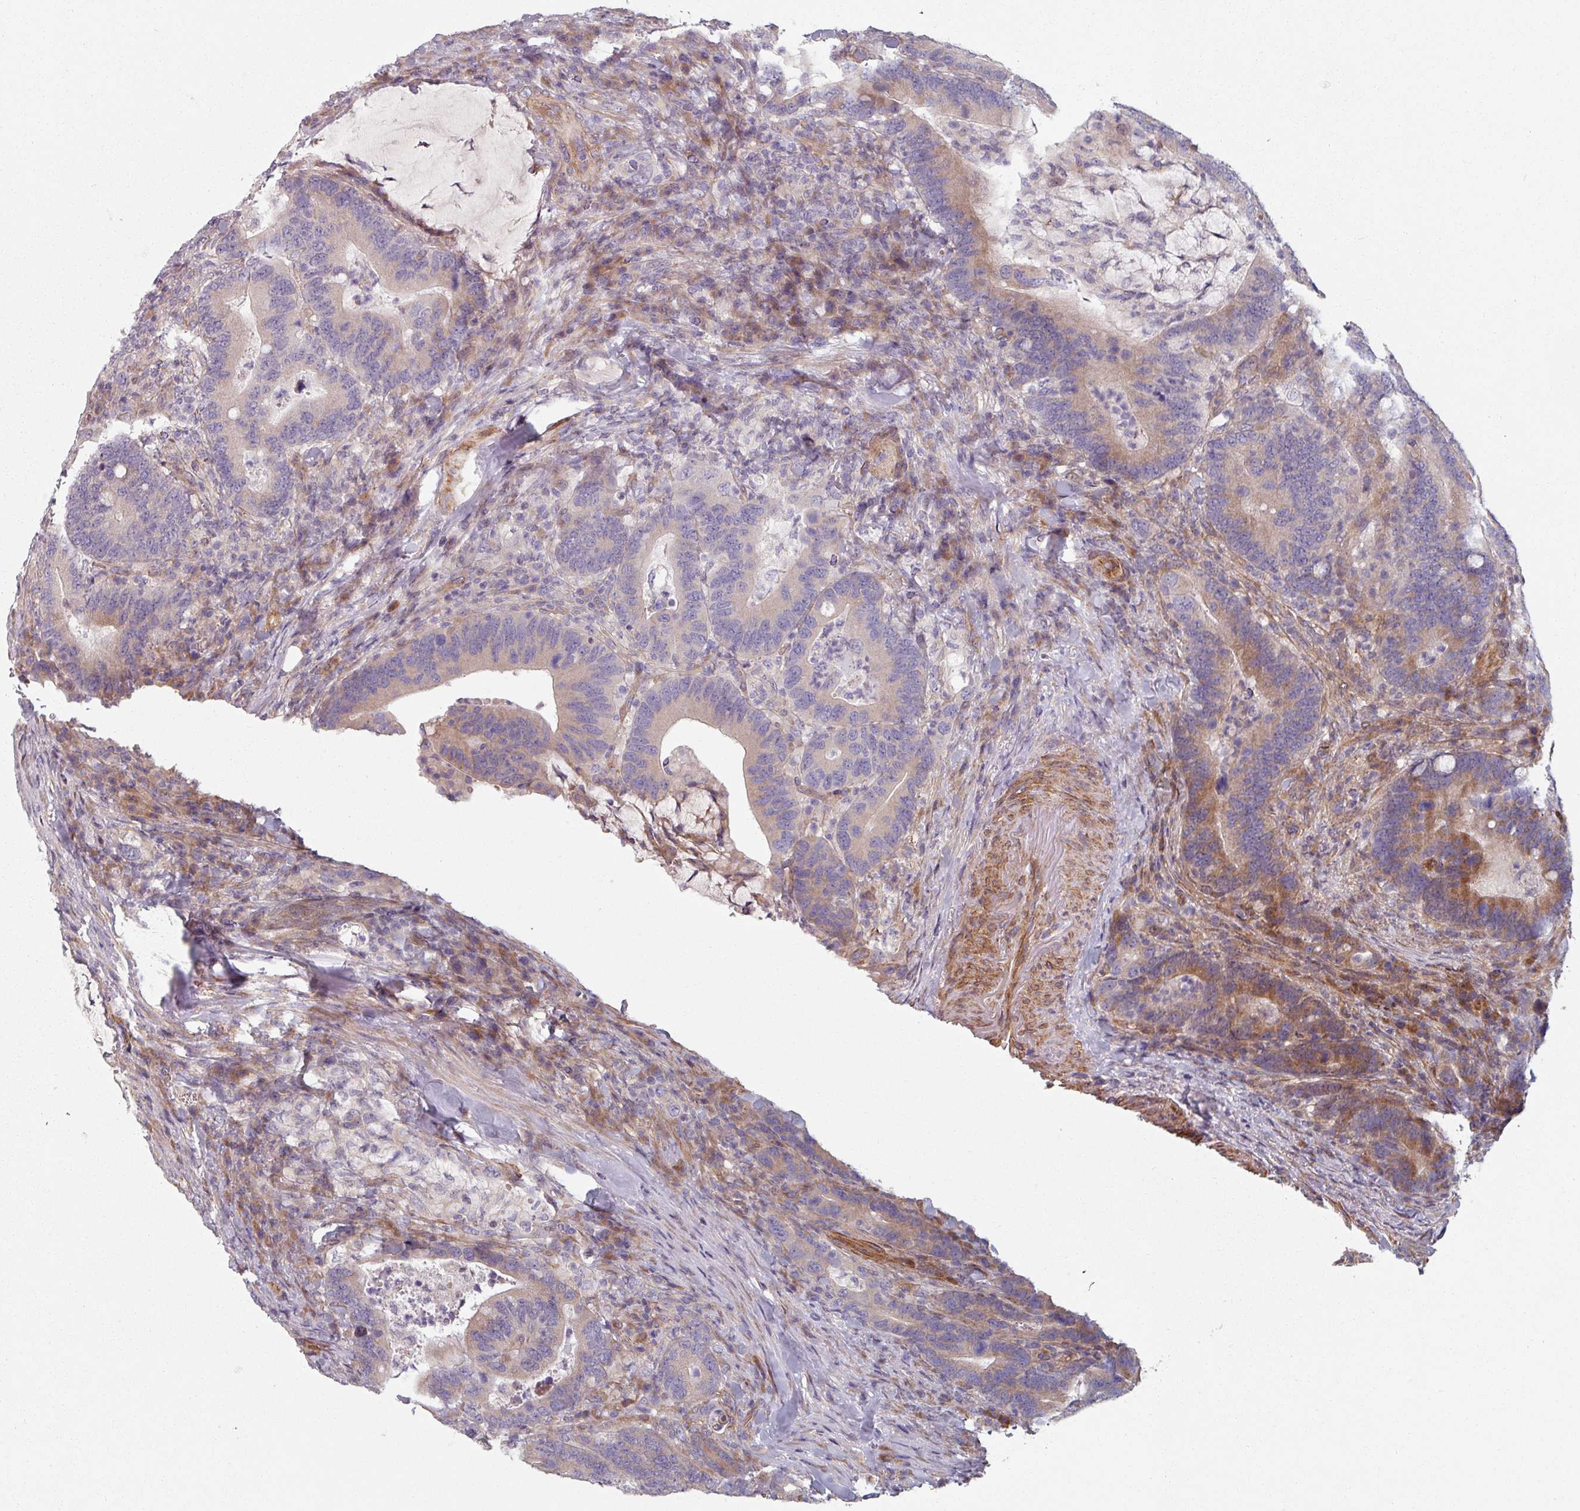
{"staining": {"intensity": "moderate", "quantity": "<25%", "location": "cytoplasmic/membranous"}, "tissue": "colorectal cancer", "cell_type": "Tumor cells", "image_type": "cancer", "snomed": [{"axis": "morphology", "description": "Adenocarcinoma, NOS"}, {"axis": "topography", "description": "Colon"}], "caption": "DAB immunohistochemical staining of adenocarcinoma (colorectal) displays moderate cytoplasmic/membranous protein staining in about <25% of tumor cells.", "gene": "C4BPB", "patient": {"sex": "female", "age": 66}}